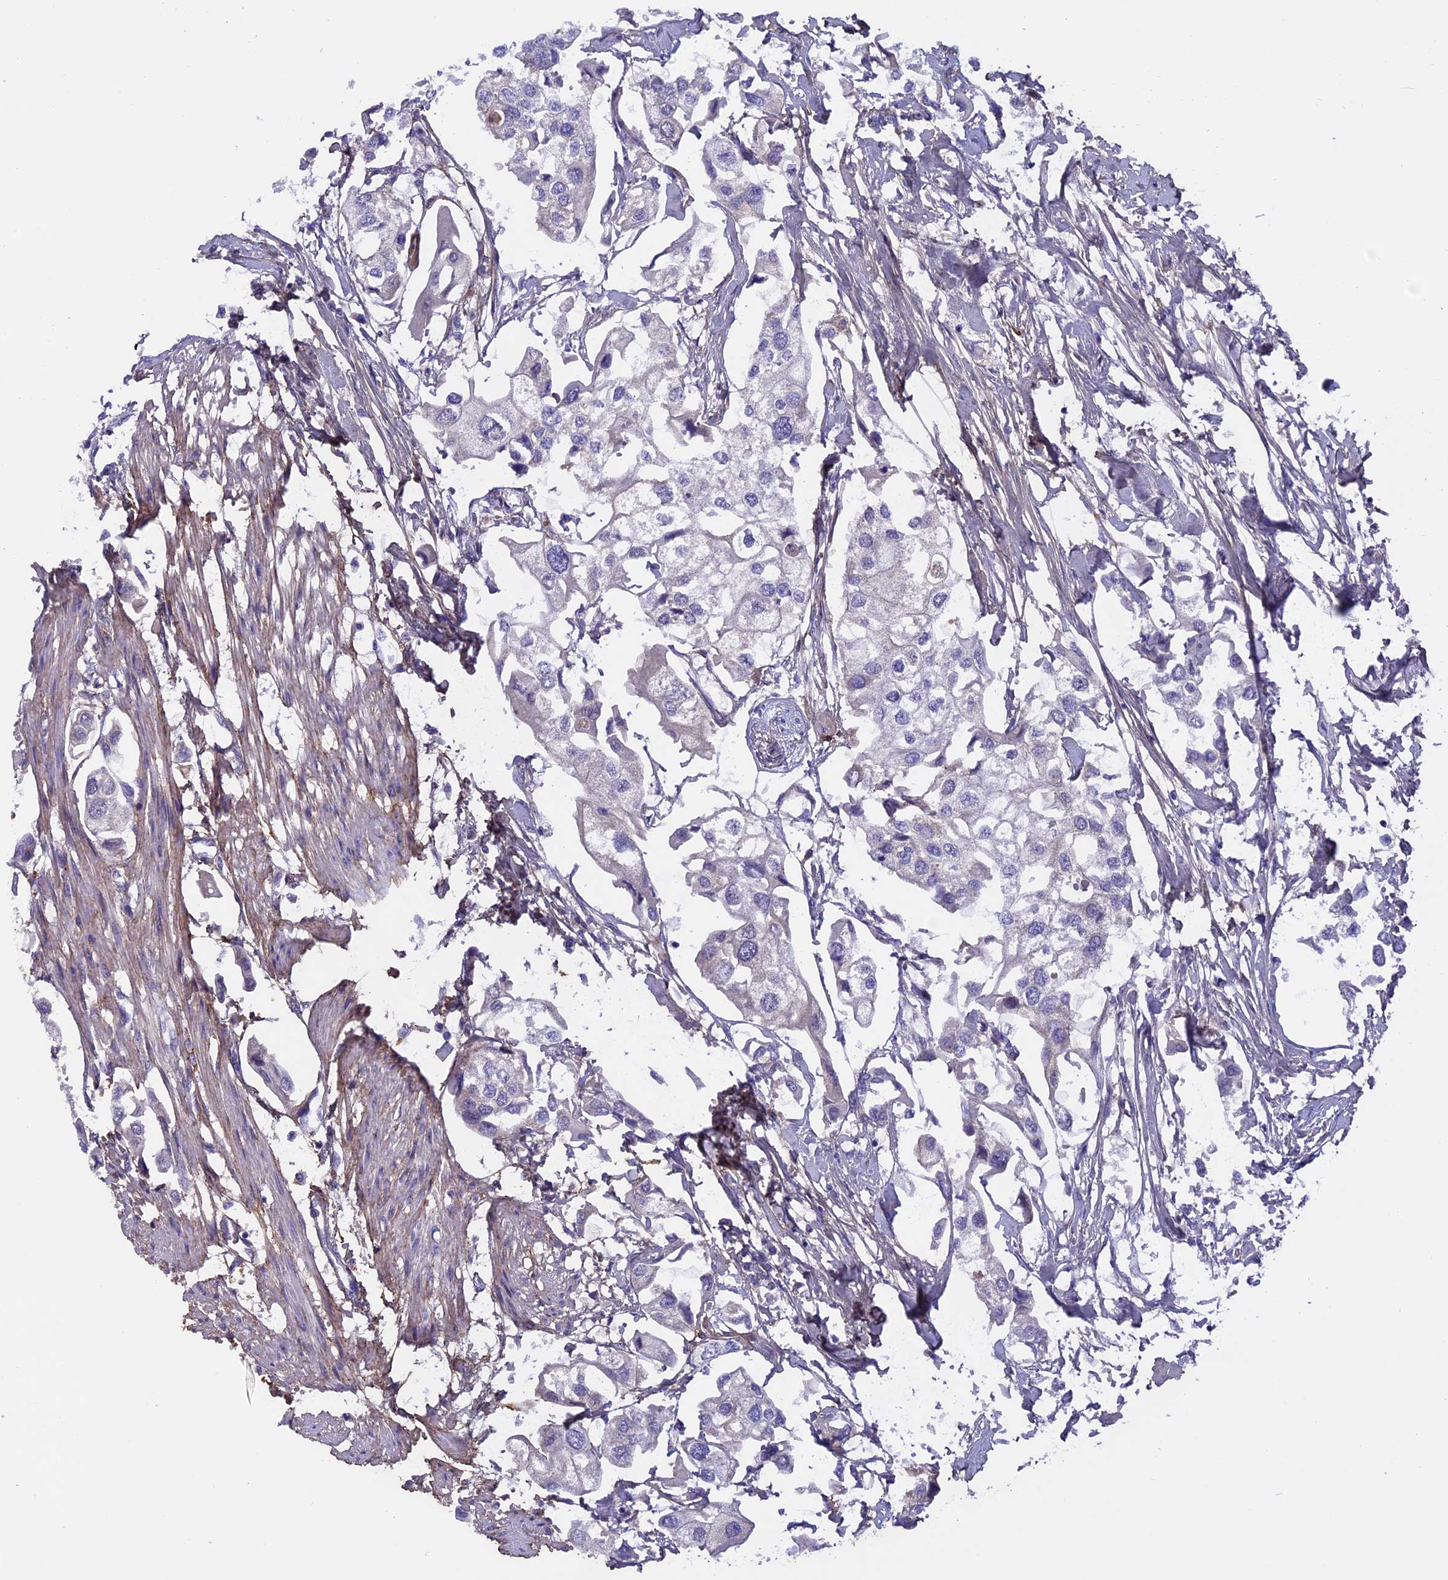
{"staining": {"intensity": "negative", "quantity": "none", "location": "none"}, "tissue": "urothelial cancer", "cell_type": "Tumor cells", "image_type": "cancer", "snomed": [{"axis": "morphology", "description": "Urothelial carcinoma, High grade"}, {"axis": "topography", "description": "Urinary bladder"}], "caption": "High magnification brightfield microscopy of high-grade urothelial carcinoma stained with DAB (brown) and counterstained with hematoxylin (blue): tumor cells show no significant staining. (Immunohistochemistry, brightfield microscopy, high magnification).", "gene": "COL4A3", "patient": {"sex": "male", "age": 64}}